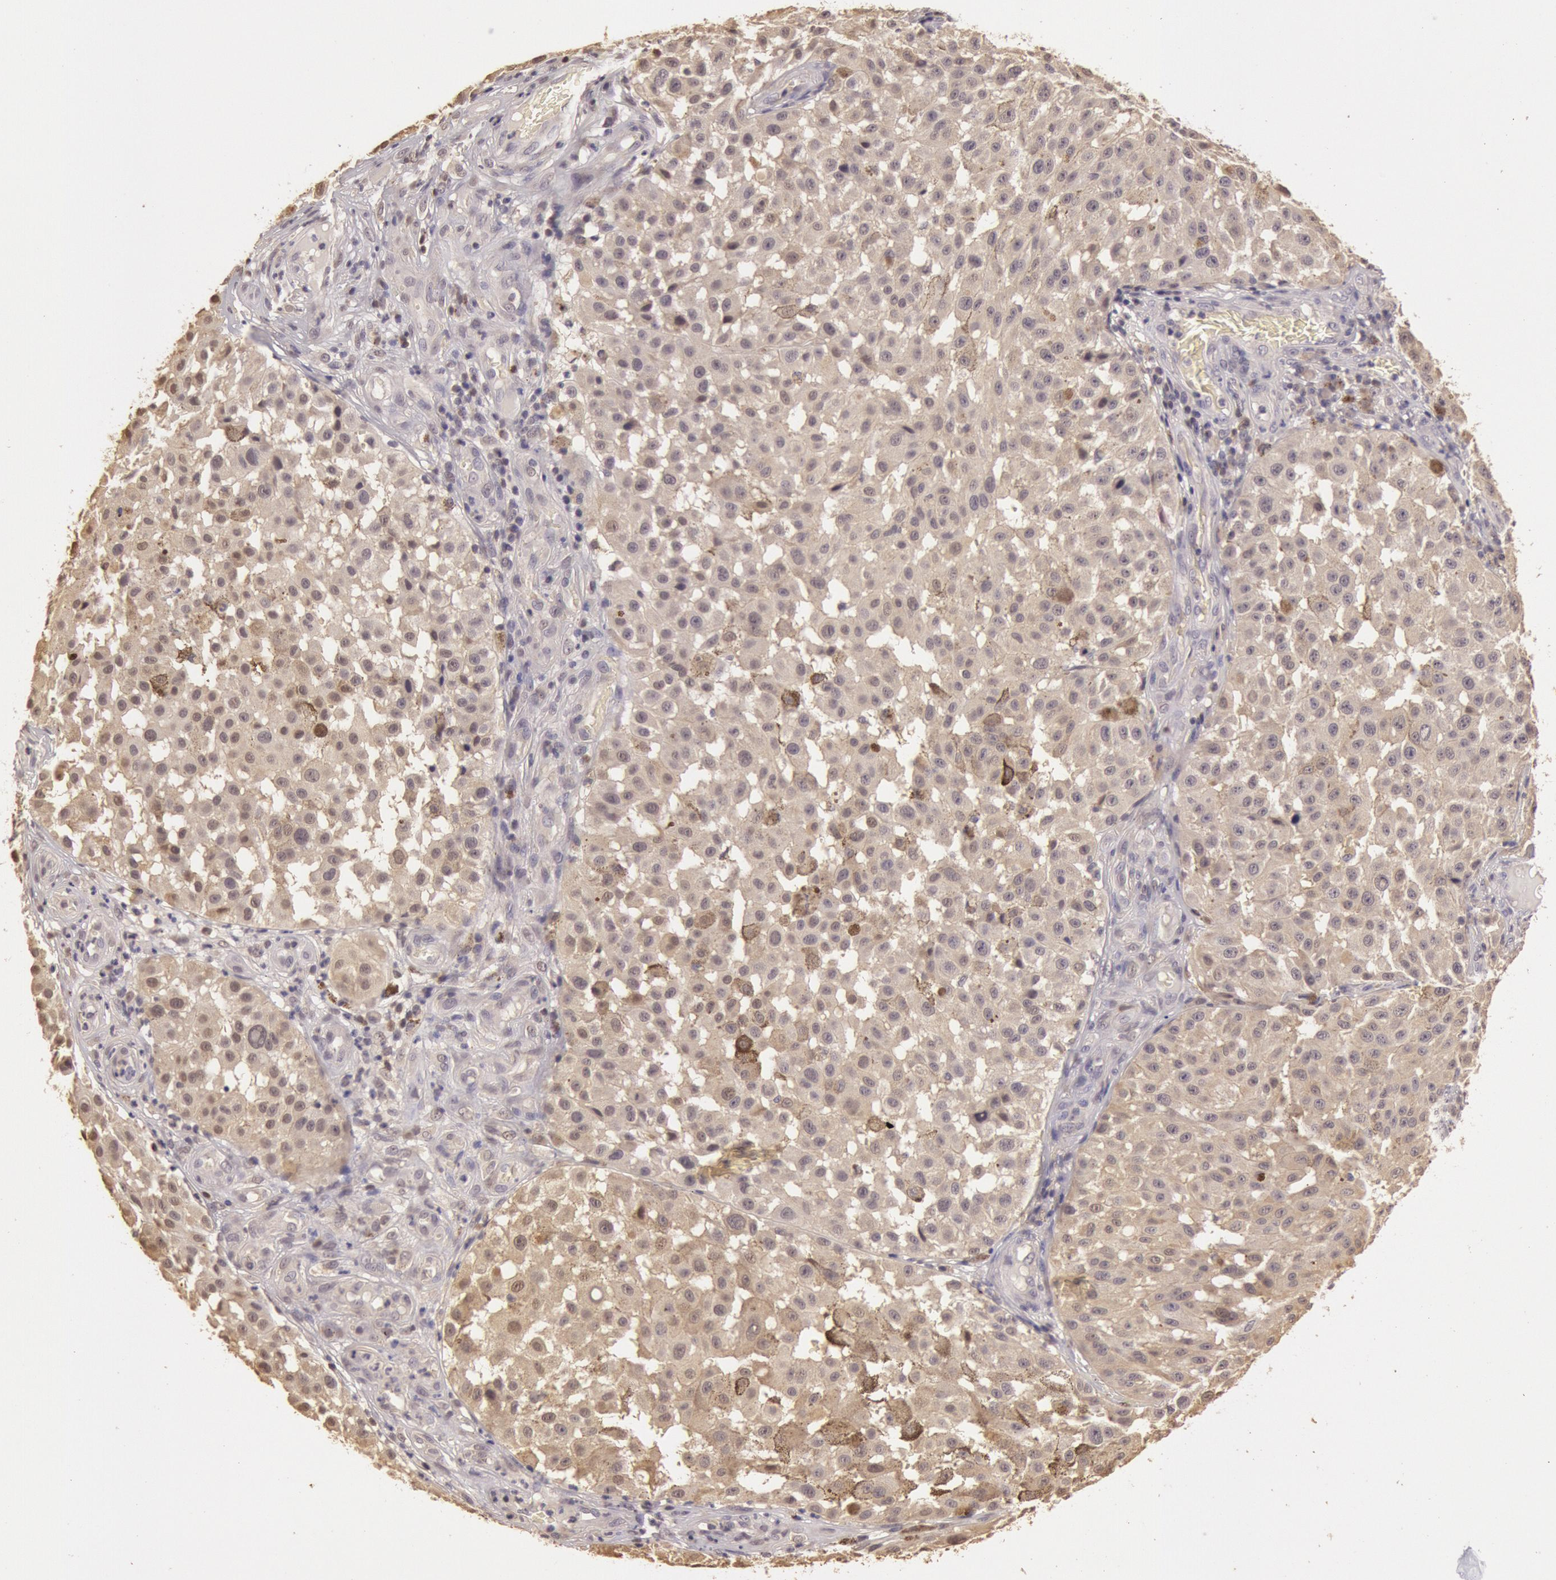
{"staining": {"intensity": "weak", "quantity": ">75%", "location": "cytoplasmic/membranous"}, "tissue": "melanoma", "cell_type": "Tumor cells", "image_type": "cancer", "snomed": [{"axis": "morphology", "description": "Malignant melanoma, NOS"}, {"axis": "topography", "description": "Skin"}], "caption": "High-power microscopy captured an IHC histopathology image of malignant melanoma, revealing weak cytoplasmic/membranous positivity in approximately >75% of tumor cells.", "gene": "SOD1", "patient": {"sex": "female", "age": 64}}